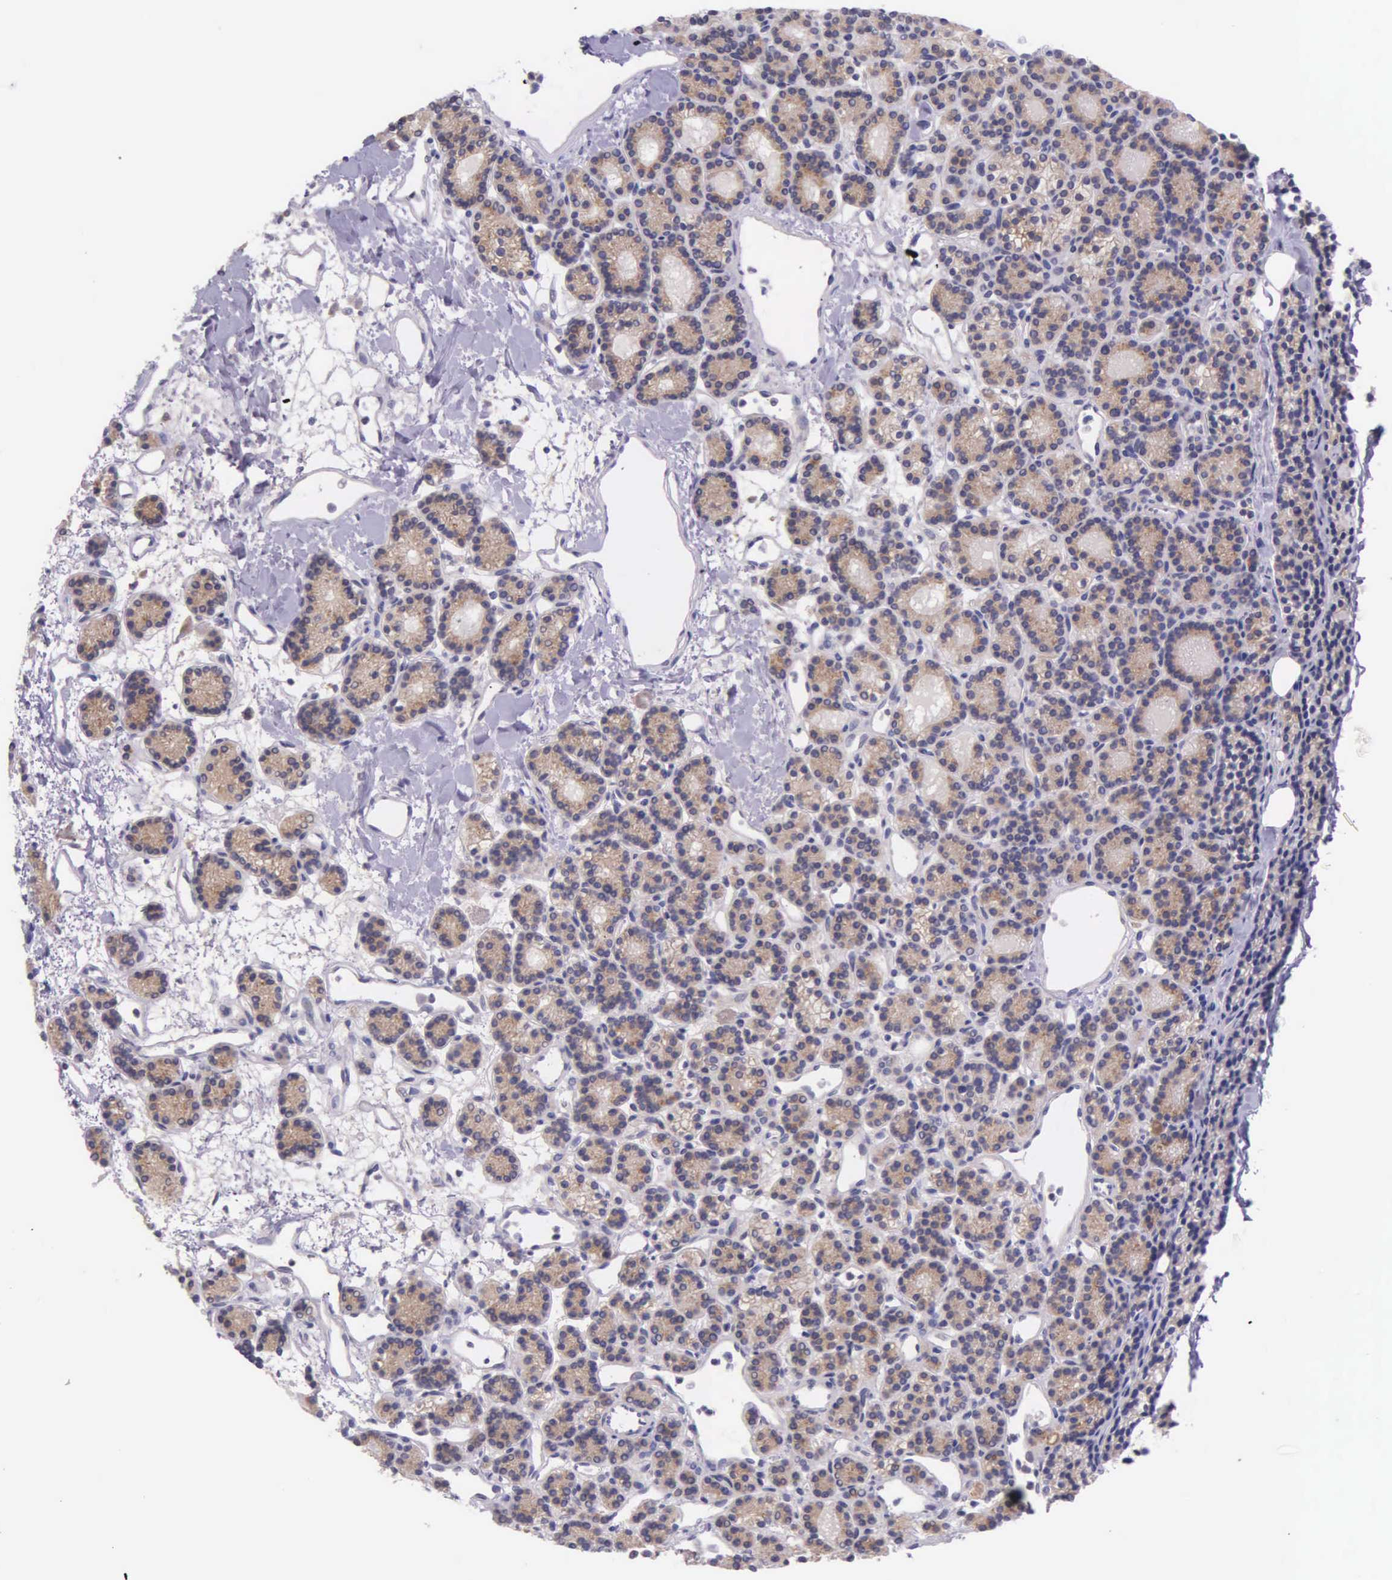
{"staining": {"intensity": "weak", "quantity": "25%-75%", "location": "cytoplasmic/membranous"}, "tissue": "parathyroid gland", "cell_type": "Glandular cells", "image_type": "normal", "snomed": [{"axis": "morphology", "description": "Normal tissue, NOS"}, {"axis": "topography", "description": "Parathyroid gland"}], "caption": "Parathyroid gland stained with immunohistochemistry demonstrates weak cytoplasmic/membranous staining in about 25%-75% of glandular cells. (DAB (3,3'-diaminobenzidine) IHC, brown staining for protein, blue staining for nuclei).", "gene": "NSDHL", "patient": {"sex": "male", "age": 85}}